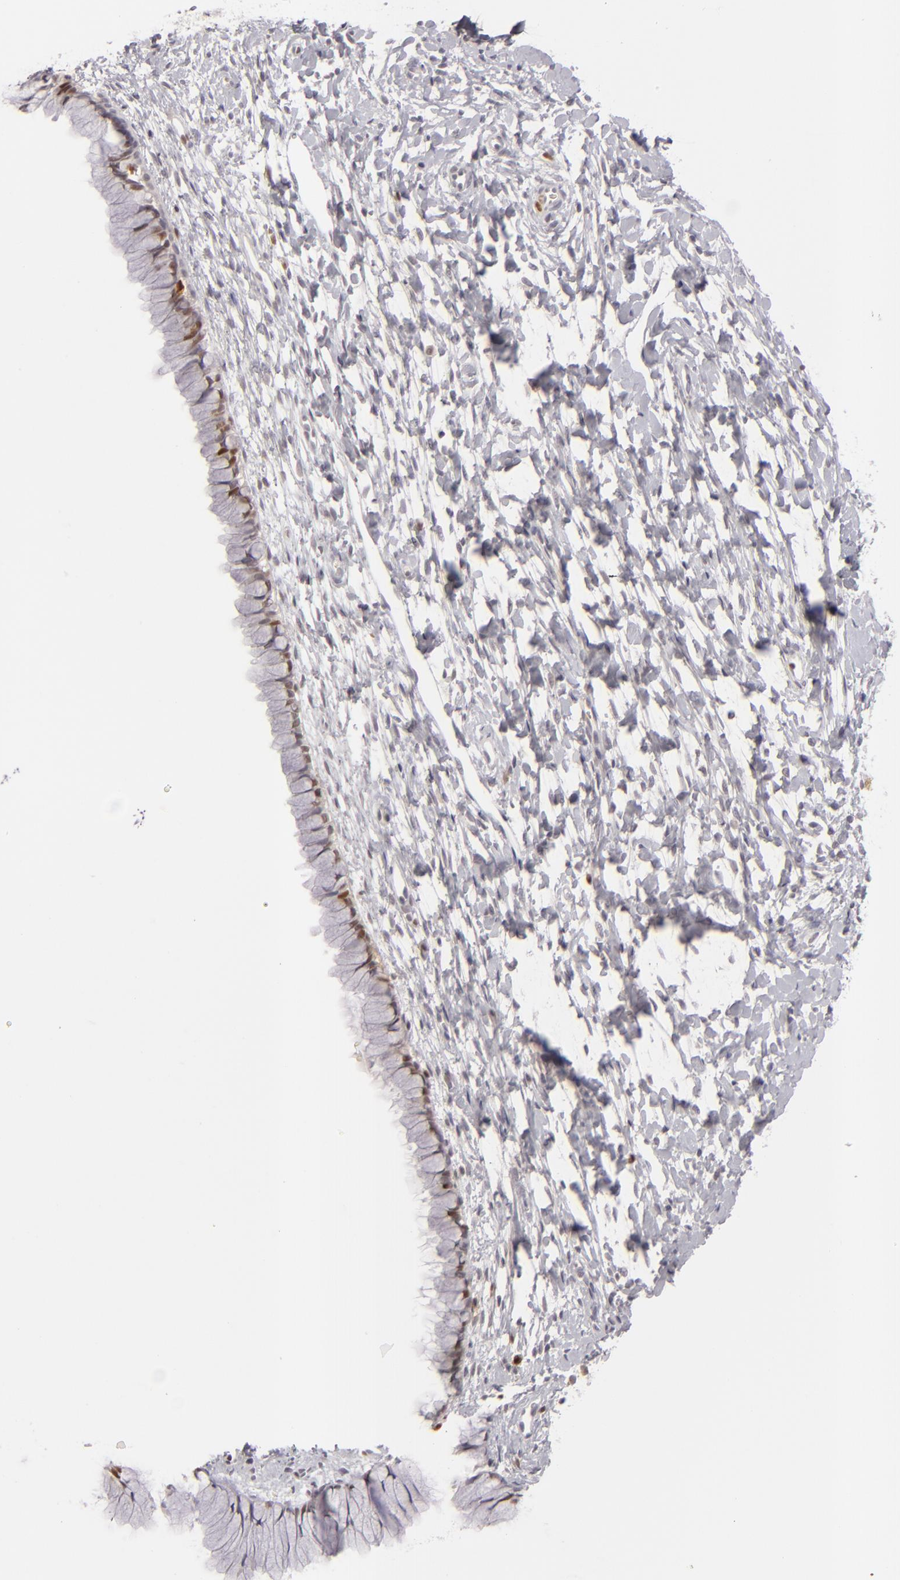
{"staining": {"intensity": "weak", "quantity": ">75%", "location": "nuclear"}, "tissue": "cervix", "cell_type": "Glandular cells", "image_type": "normal", "snomed": [{"axis": "morphology", "description": "Normal tissue, NOS"}, {"axis": "topography", "description": "Cervix"}], "caption": "There is low levels of weak nuclear staining in glandular cells of benign cervix, as demonstrated by immunohistochemical staining (brown color).", "gene": "FEN1", "patient": {"sex": "female", "age": 46}}